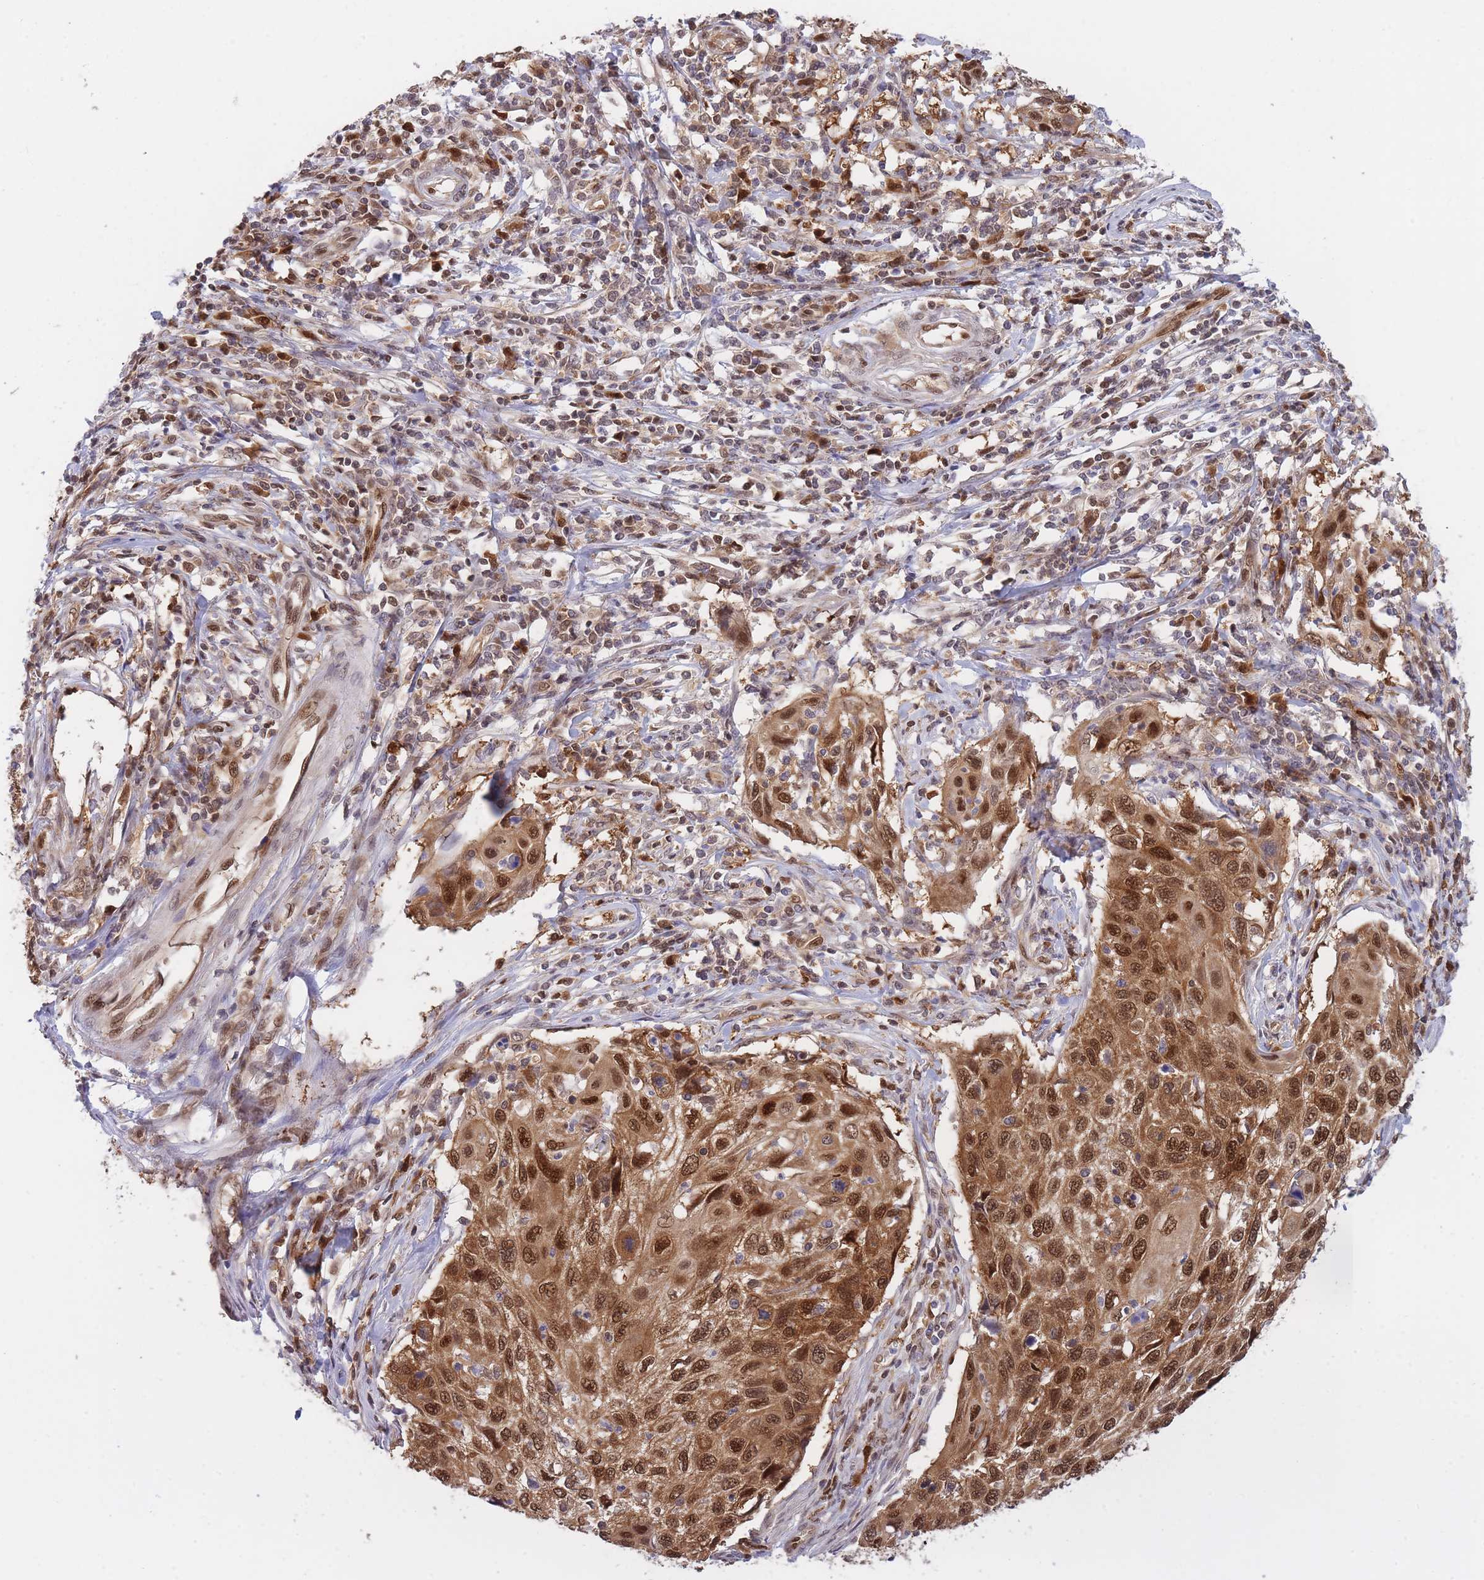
{"staining": {"intensity": "strong", "quantity": ">75%", "location": "cytoplasmic/membranous,nuclear"}, "tissue": "cervical cancer", "cell_type": "Tumor cells", "image_type": "cancer", "snomed": [{"axis": "morphology", "description": "Squamous cell carcinoma, NOS"}, {"axis": "topography", "description": "Cervix"}], "caption": "Brown immunohistochemical staining in human cervical cancer (squamous cell carcinoma) reveals strong cytoplasmic/membranous and nuclear expression in approximately >75% of tumor cells.", "gene": "NSFL1C", "patient": {"sex": "female", "age": 70}}